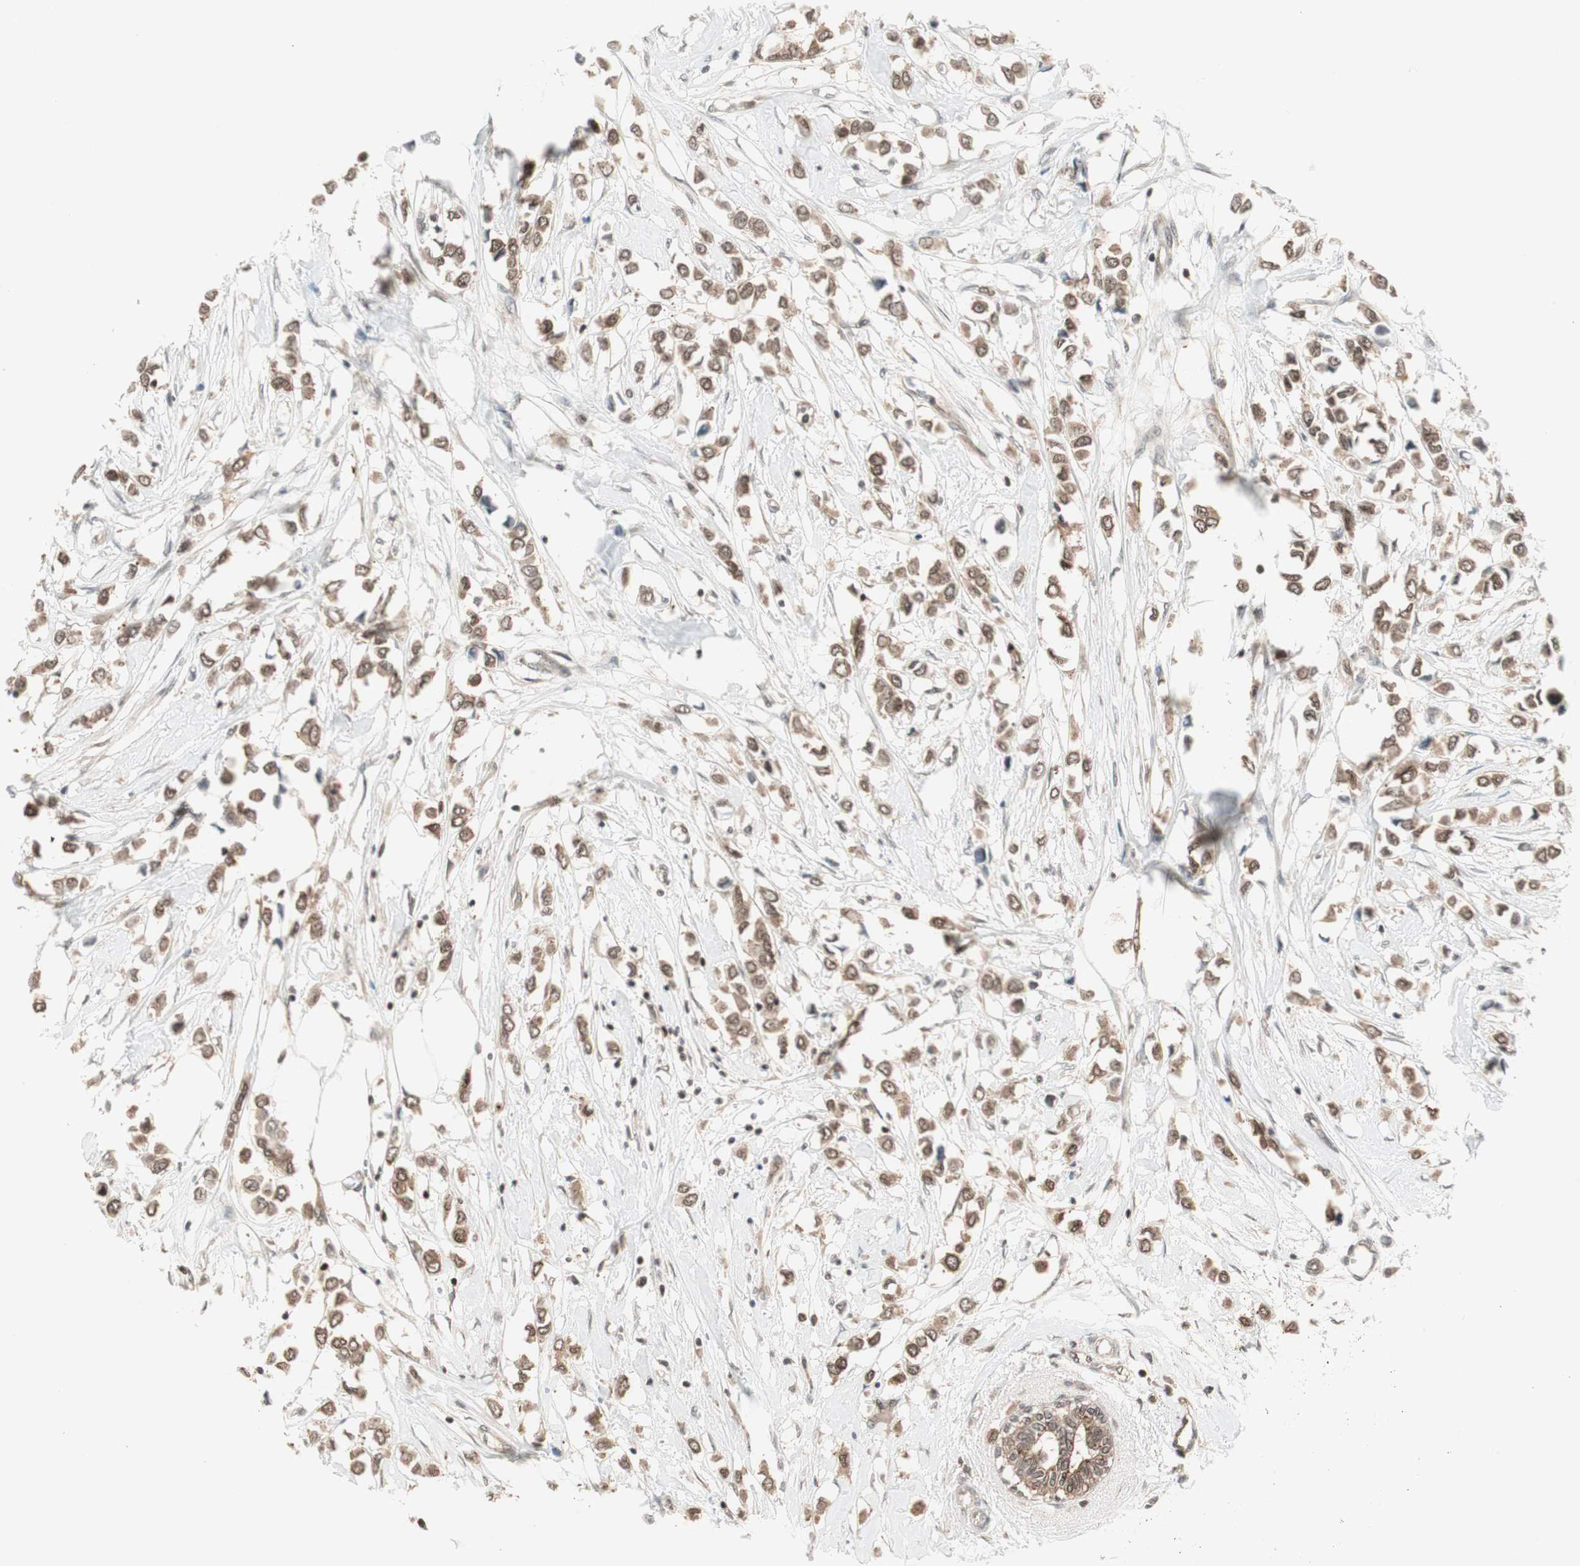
{"staining": {"intensity": "moderate", "quantity": ">75%", "location": "cytoplasmic/membranous,nuclear"}, "tissue": "breast cancer", "cell_type": "Tumor cells", "image_type": "cancer", "snomed": [{"axis": "morphology", "description": "Lobular carcinoma"}, {"axis": "topography", "description": "Breast"}], "caption": "Lobular carcinoma (breast) stained with DAB IHC reveals medium levels of moderate cytoplasmic/membranous and nuclear staining in about >75% of tumor cells.", "gene": "UBE2I", "patient": {"sex": "female", "age": 51}}